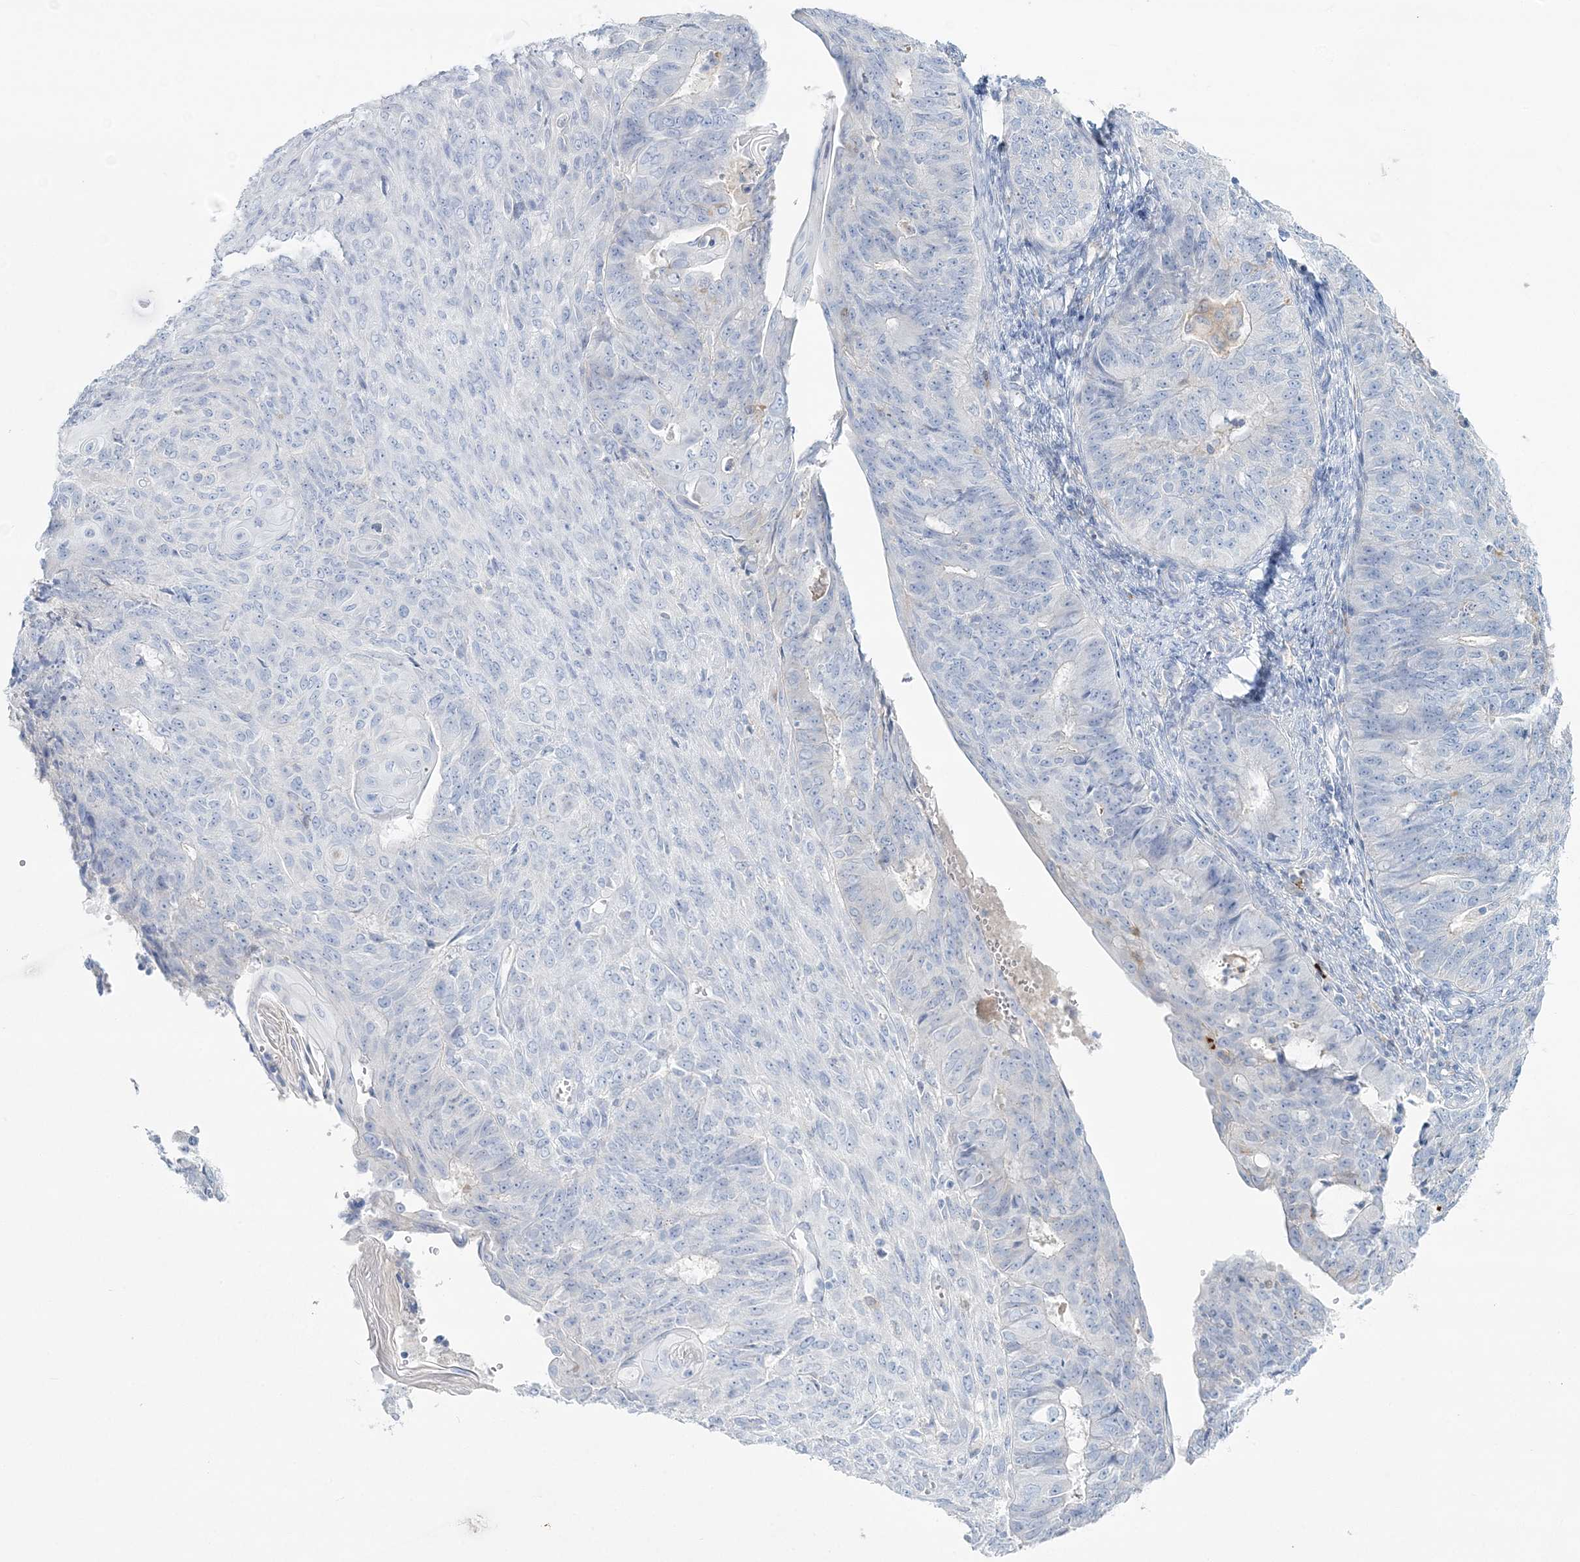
{"staining": {"intensity": "negative", "quantity": "none", "location": "none"}, "tissue": "endometrial cancer", "cell_type": "Tumor cells", "image_type": "cancer", "snomed": [{"axis": "morphology", "description": "Adenocarcinoma, NOS"}, {"axis": "topography", "description": "Endometrium"}], "caption": "There is no significant positivity in tumor cells of endometrial cancer (adenocarcinoma). (Brightfield microscopy of DAB (3,3'-diaminobenzidine) immunohistochemistry at high magnification).", "gene": "WDSUB1", "patient": {"sex": "female", "age": 32}}